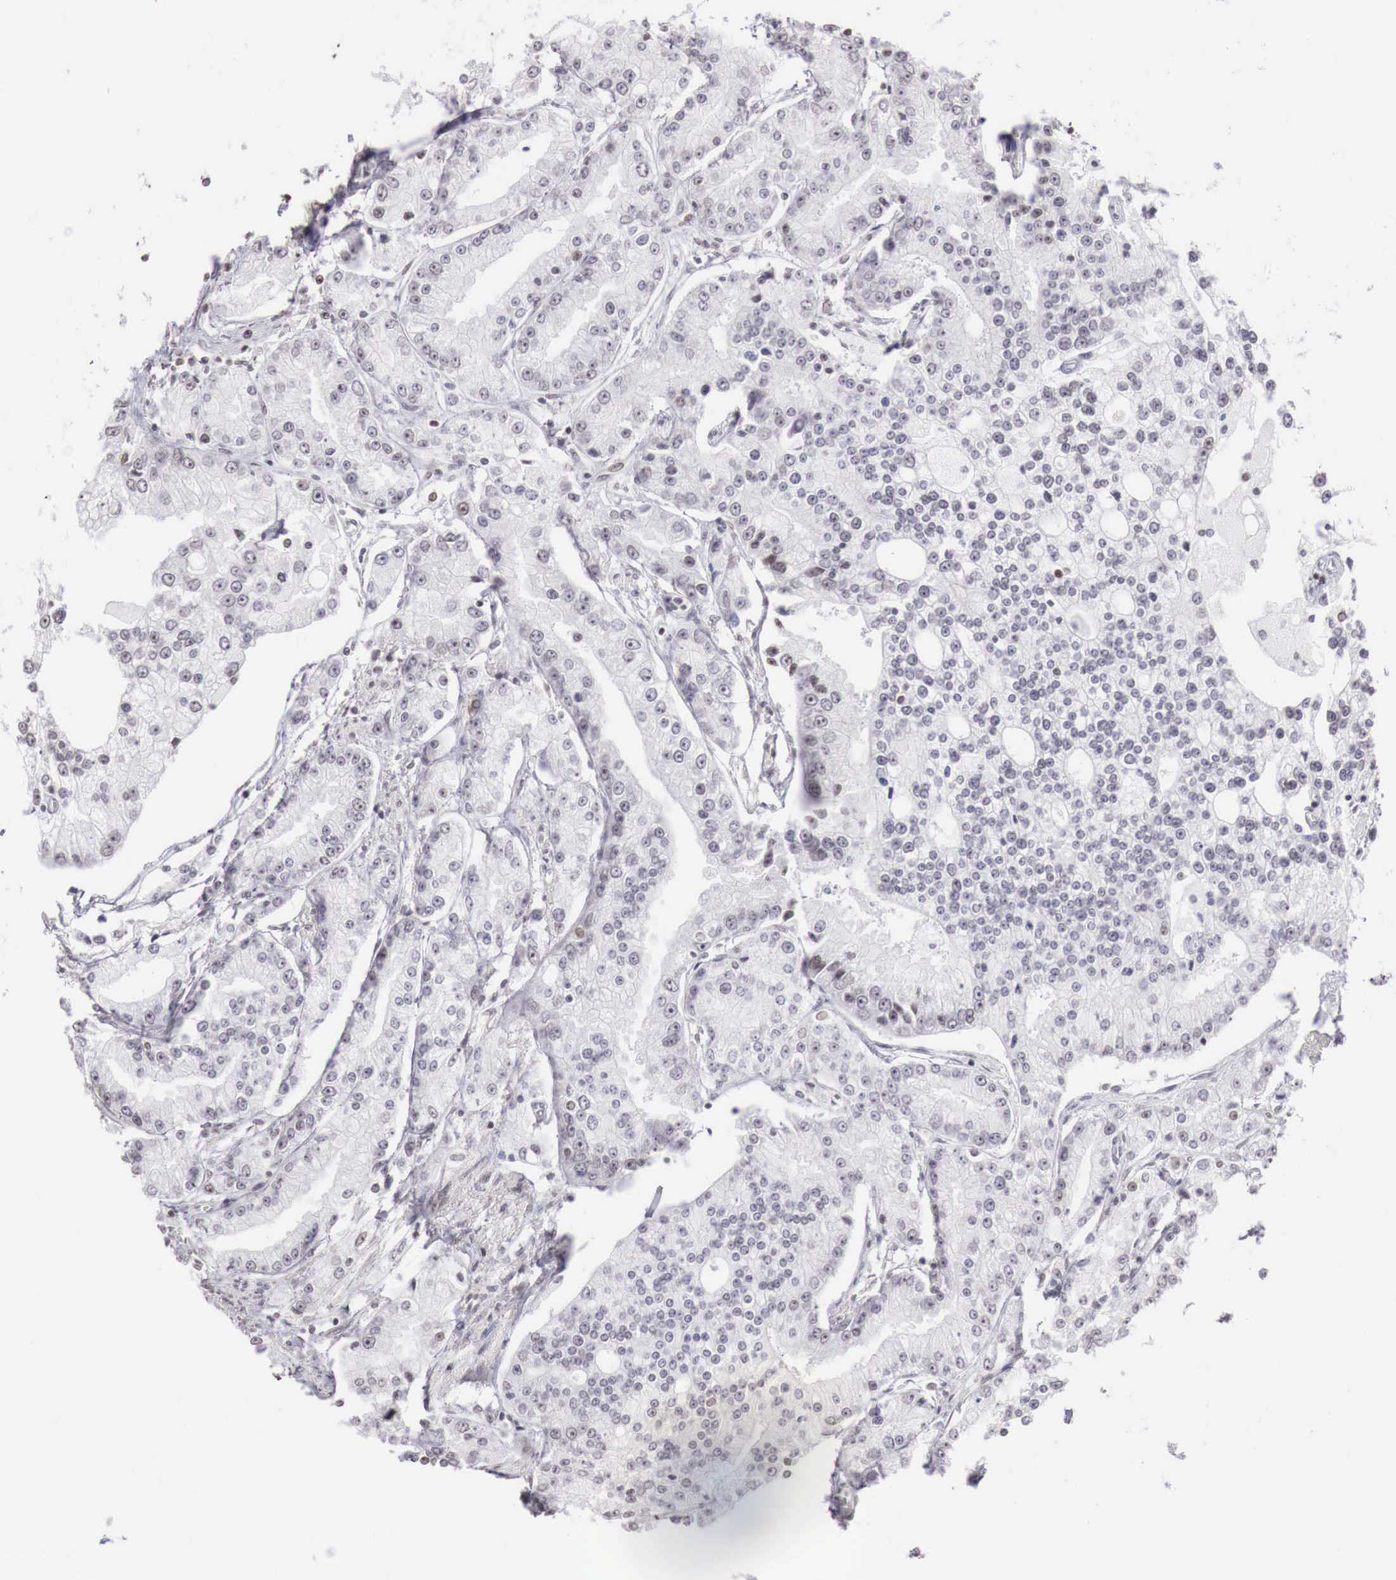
{"staining": {"intensity": "weak", "quantity": "<25%", "location": "nuclear"}, "tissue": "prostate cancer", "cell_type": "Tumor cells", "image_type": "cancer", "snomed": [{"axis": "morphology", "description": "Adenocarcinoma, Medium grade"}, {"axis": "topography", "description": "Prostate"}], "caption": "This is a image of immunohistochemistry staining of prostate adenocarcinoma (medium-grade), which shows no staining in tumor cells. (Immunohistochemistry, brightfield microscopy, high magnification).", "gene": "PHF14", "patient": {"sex": "male", "age": 72}}